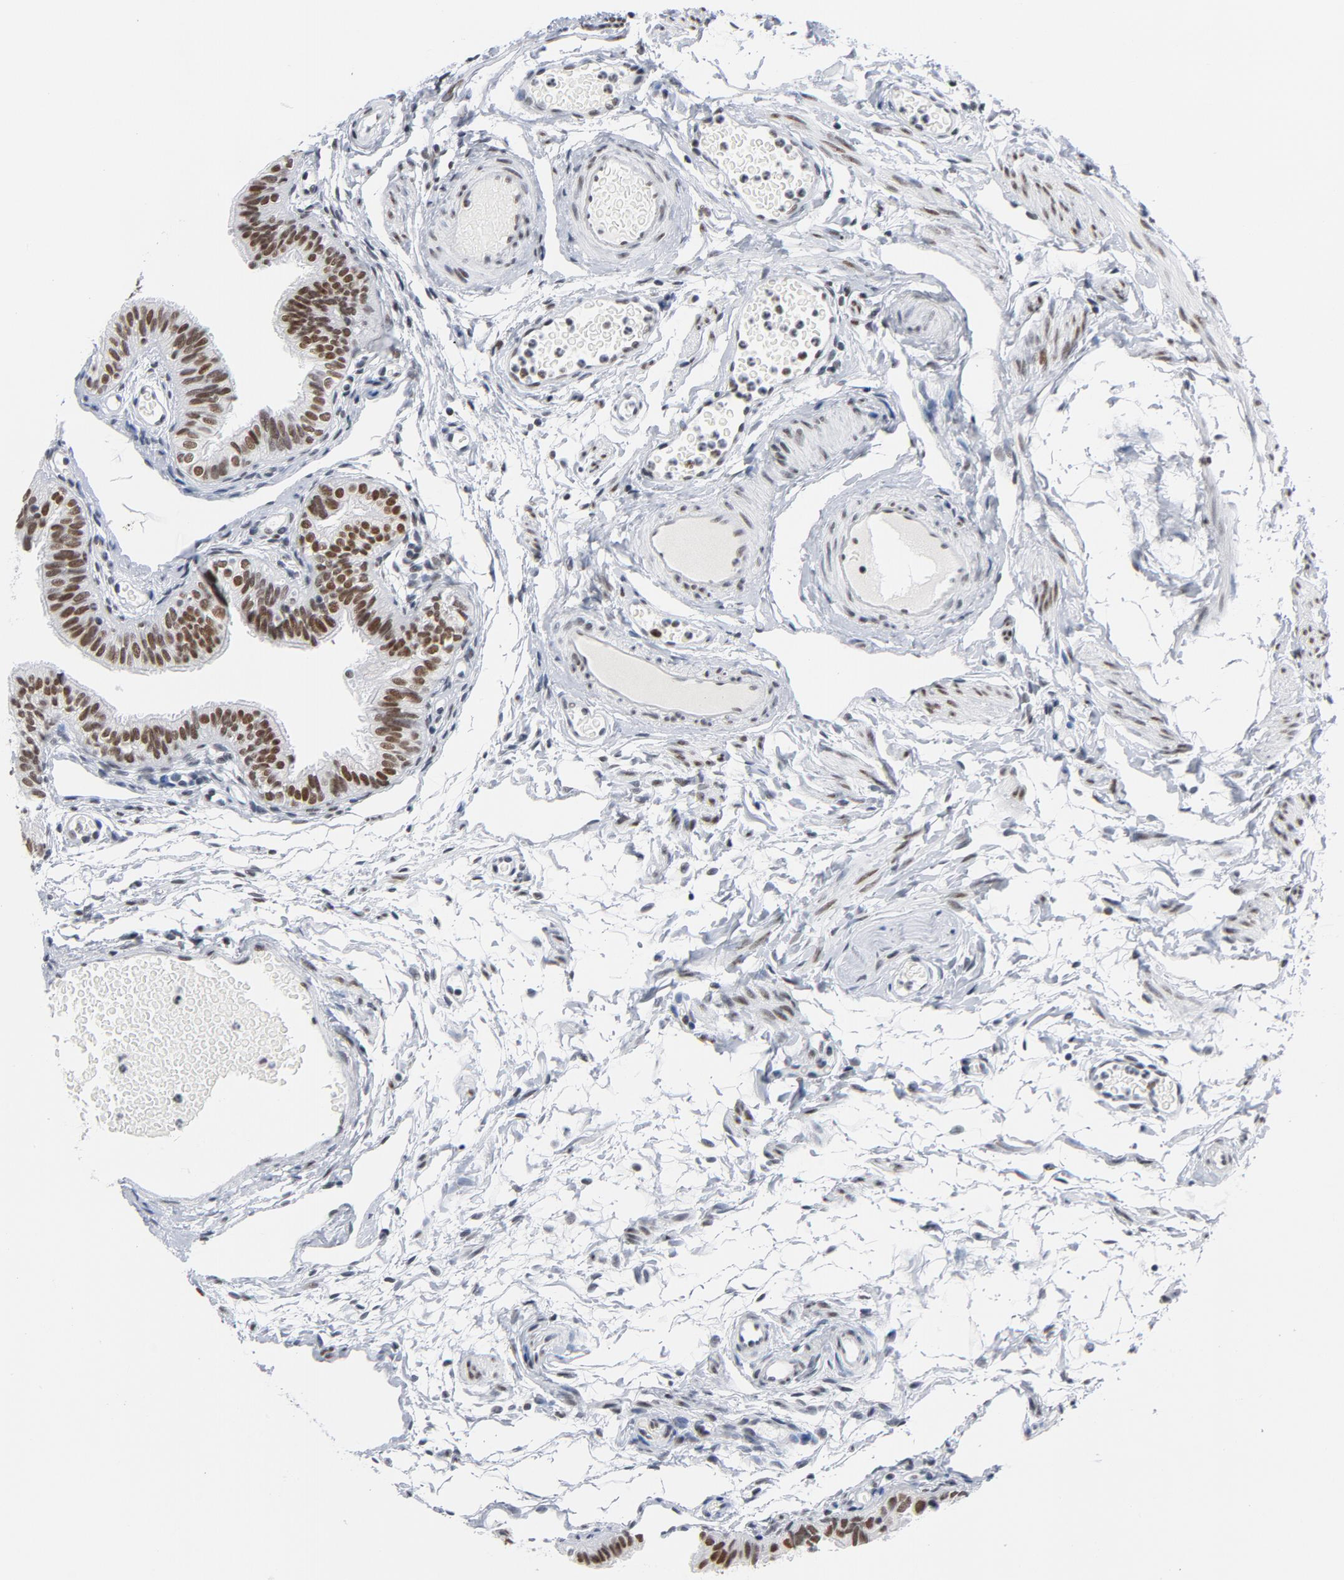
{"staining": {"intensity": "moderate", "quantity": ">75%", "location": "nuclear"}, "tissue": "fallopian tube", "cell_type": "Glandular cells", "image_type": "normal", "snomed": [{"axis": "morphology", "description": "Normal tissue, NOS"}, {"axis": "morphology", "description": "Dermoid, NOS"}, {"axis": "topography", "description": "Fallopian tube"}], "caption": "A micrograph of human fallopian tube stained for a protein demonstrates moderate nuclear brown staining in glandular cells. Ihc stains the protein of interest in brown and the nuclei are stained blue.", "gene": "CSTF2", "patient": {"sex": "female", "age": 33}}